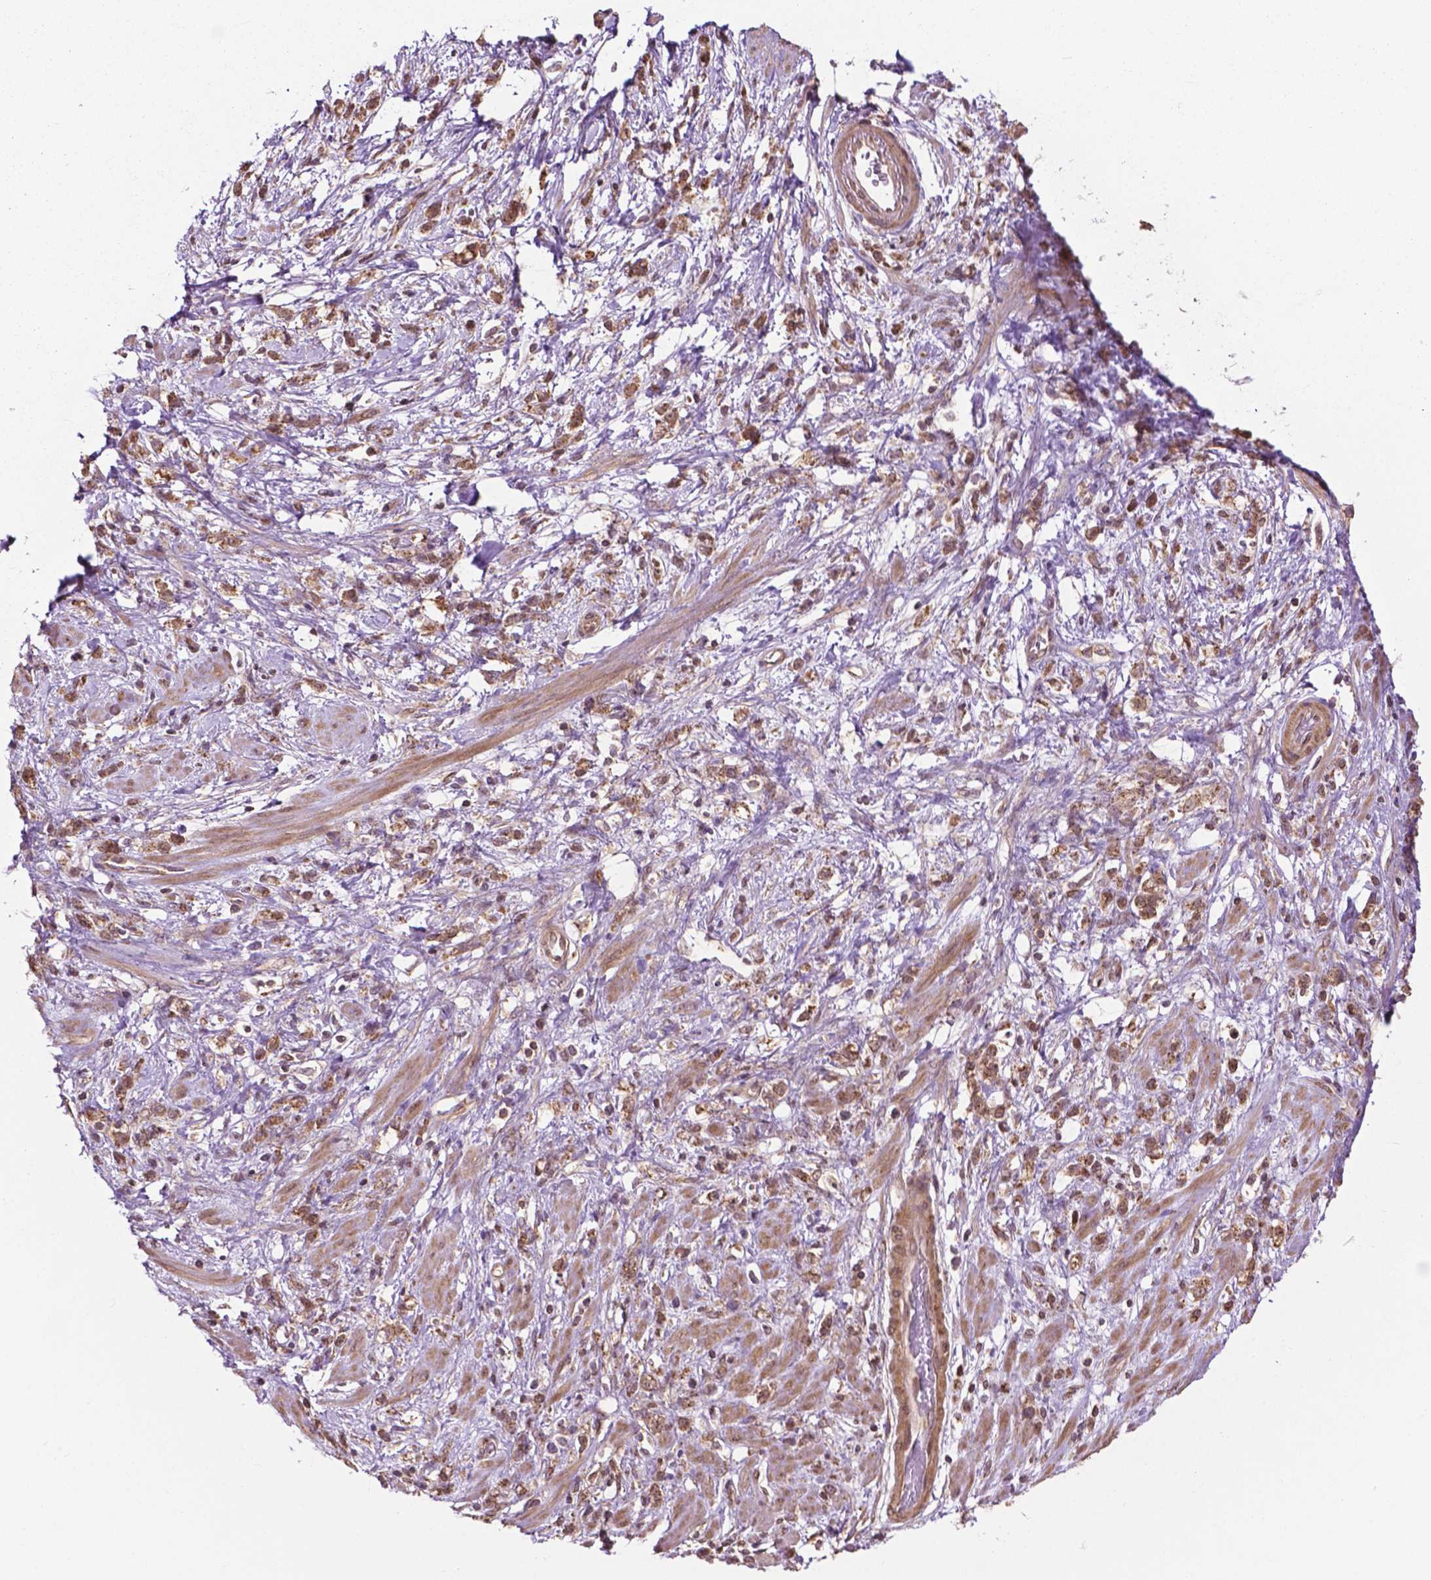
{"staining": {"intensity": "moderate", "quantity": ">75%", "location": "cytoplasmic/membranous"}, "tissue": "stomach cancer", "cell_type": "Tumor cells", "image_type": "cancer", "snomed": [{"axis": "morphology", "description": "Adenocarcinoma, NOS"}, {"axis": "topography", "description": "Stomach"}], "caption": "Stomach cancer (adenocarcinoma) was stained to show a protein in brown. There is medium levels of moderate cytoplasmic/membranous staining in approximately >75% of tumor cells. Ihc stains the protein of interest in brown and the nuclei are stained blue.", "gene": "PPP1CB", "patient": {"sex": "female", "age": 60}}